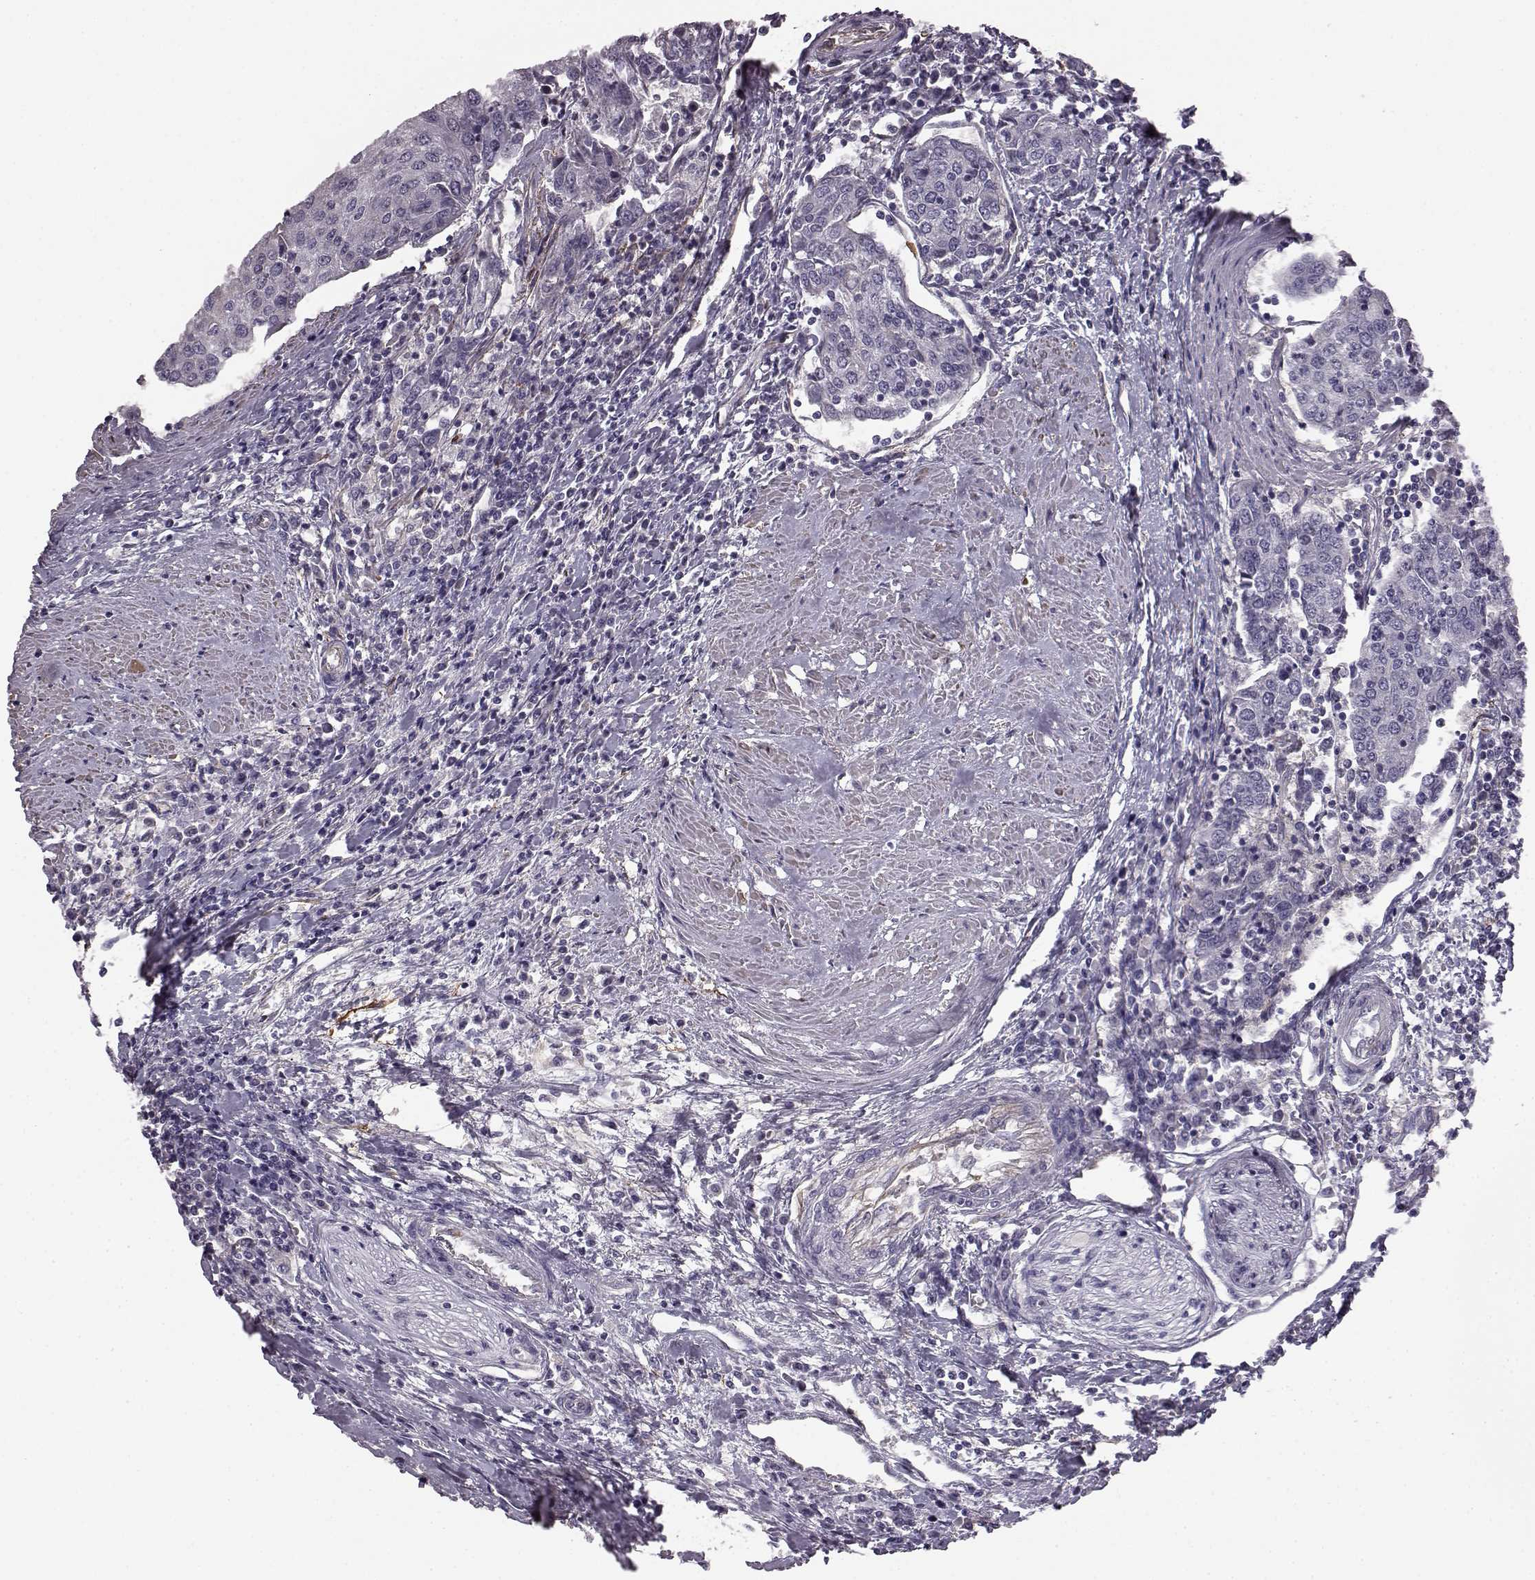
{"staining": {"intensity": "negative", "quantity": "none", "location": "none"}, "tissue": "urothelial cancer", "cell_type": "Tumor cells", "image_type": "cancer", "snomed": [{"axis": "morphology", "description": "Urothelial carcinoma, High grade"}, {"axis": "topography", "description": "Urinary bladder"}], "caption": "This micrograph is of urothelial carcinoma (high-grade) stained with immunohistochemistry to label a protein in brown with the nuclei are counter-stained blue. There is no positivity in tumor cells.", "gene": "KRT85", "patient": {"sex": "female", "age": 85}}